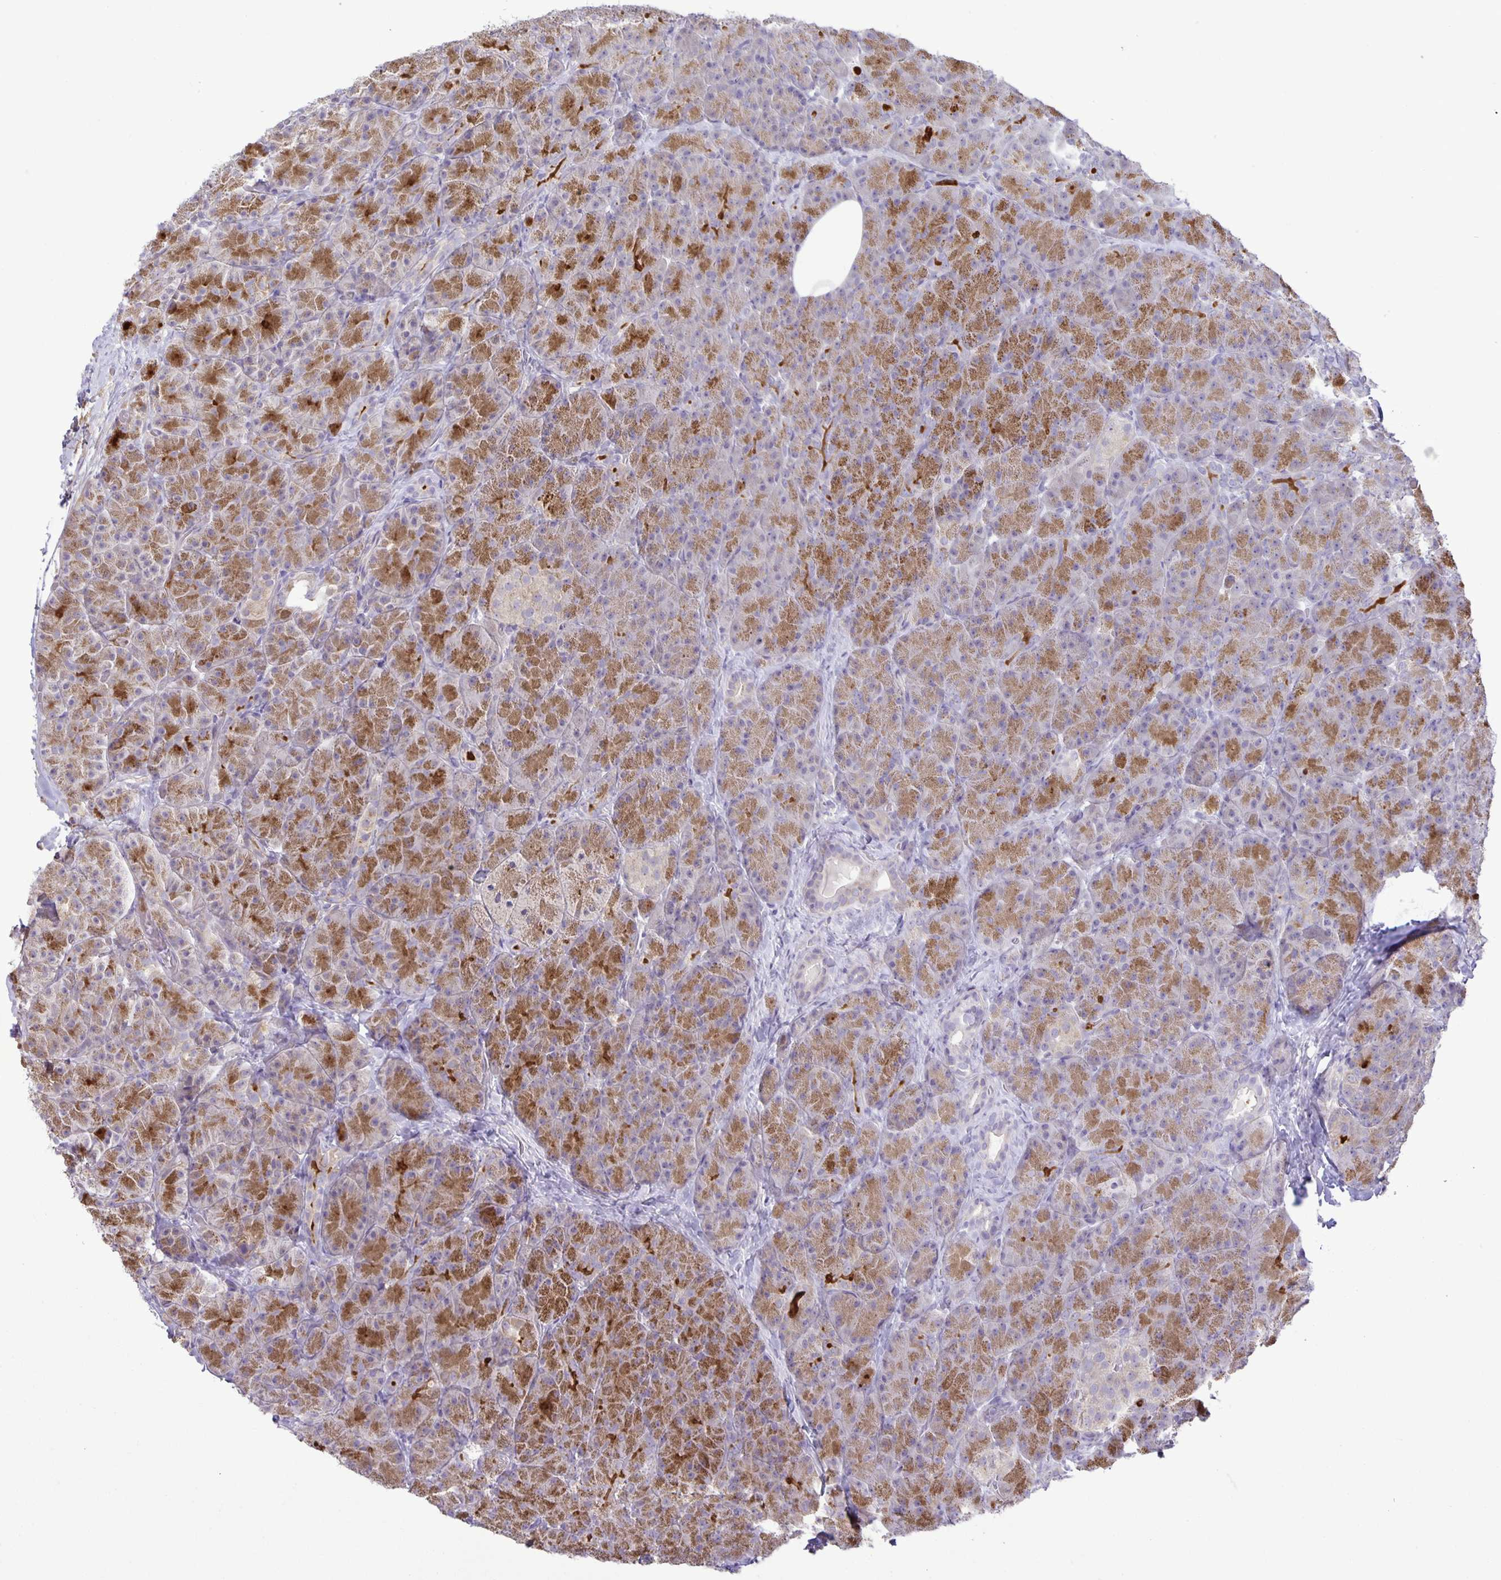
{"staining": {"intensity": "strong", "quantity": "25%-75%", "location": "cytoplasmic/membranous"}, "tissue": "pancreas", "cell_type": "Exocrine glandular cells", "image_type": "normal", "snomed": [{"axis": "morphology", "description": "Normal tissue, NOS"}, {"axis": "topography", "description": "Pancreas"}], "caption": "Immunohistochemical staining of benign pancreas shows 25%-75% levels of strong cytoplasmic/membranous protein positivity in about 25%-75% of exocrine glandular cells.", "gene": "ADCK1", "patient": {"sex": "male", "age": 57}}